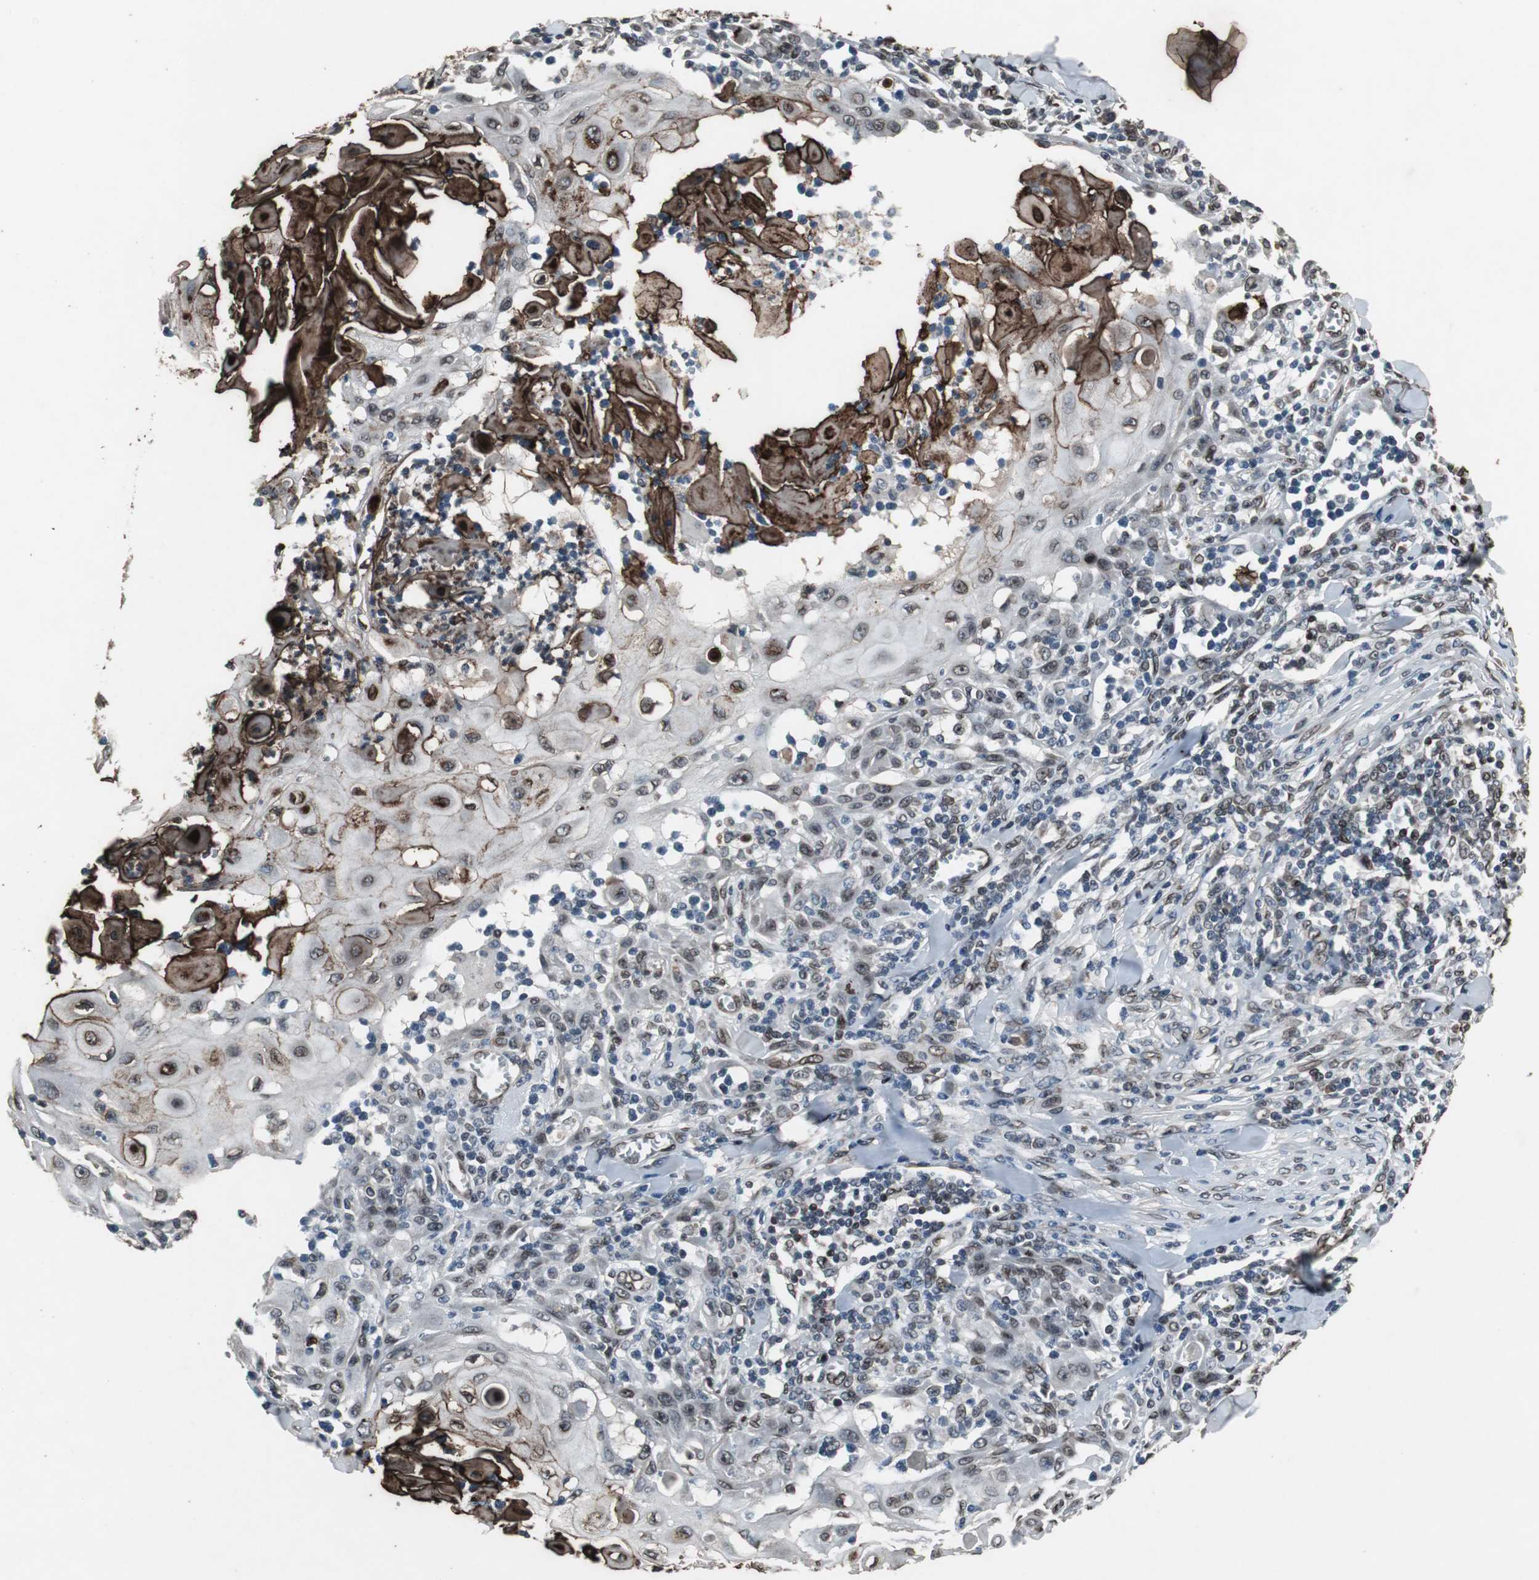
{"staining": {"intensity": "strong", "quantity": ">75%", "location": "cytoplasmic/membranous,nuclear"}, "tissue": "skin cancer", "cell_type": "Tumor cells", "image_type": "cancer", "snomed": [{"axis": "morphology", "description": "Squamous cell carcinoma, NOS"}, {"axis": "topography", "description": "Skin"}], "caption": "This histopathology image exhibits IHC staining of skin squamous cell carcinoma, with high strong cytoplasmic/membranous and nuclear staining in about >75% of tumor cells.", "gene": "LMNA", "patient": {"sex": "male", "age": 24}}